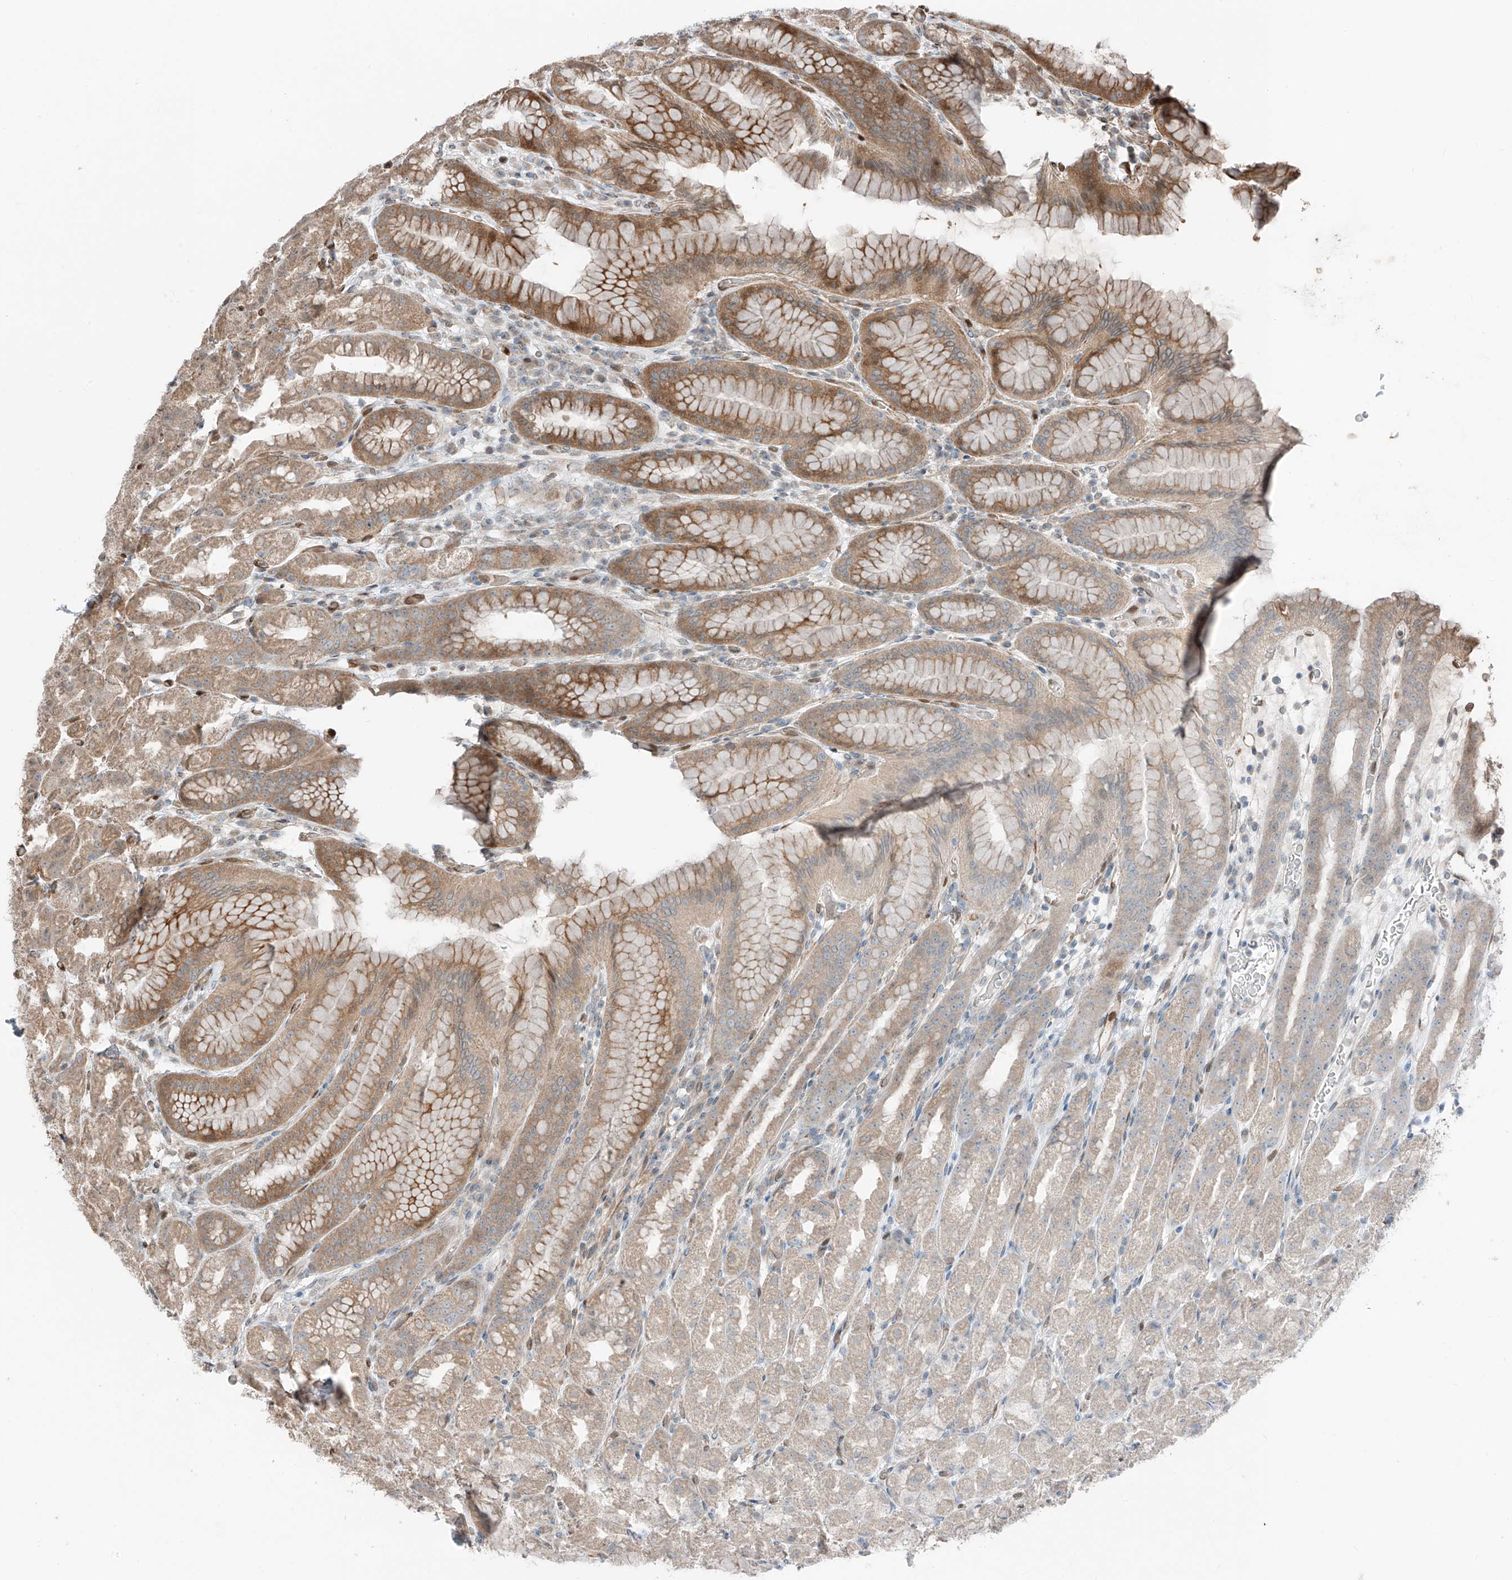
{"staining": {"intensity": "moderate", "quantity": "25%-75%", "location": "cytoplasmic/membranous"}, "tissue": "stomach", "cell_type": "Glandular cells", "image_type": "normal", "snomed": [{"axis": "morphology", "description": "Normal tissue, NOS"}, {"axis": "topography", "description": "Stomach, upper"}], "caption": "Moderate cytoplasmic/membranous protein staining is identified in about 25%-75% of glandular cells in stomach. The protein of interest is stained brown, and the nuclei are stained in blue (DAB (3,3'-diaminobenzidine) IHC with brightfield microscopy, high magnification).", "gene": "CEP162", "patient": {"sex": "male", "age": 68}}